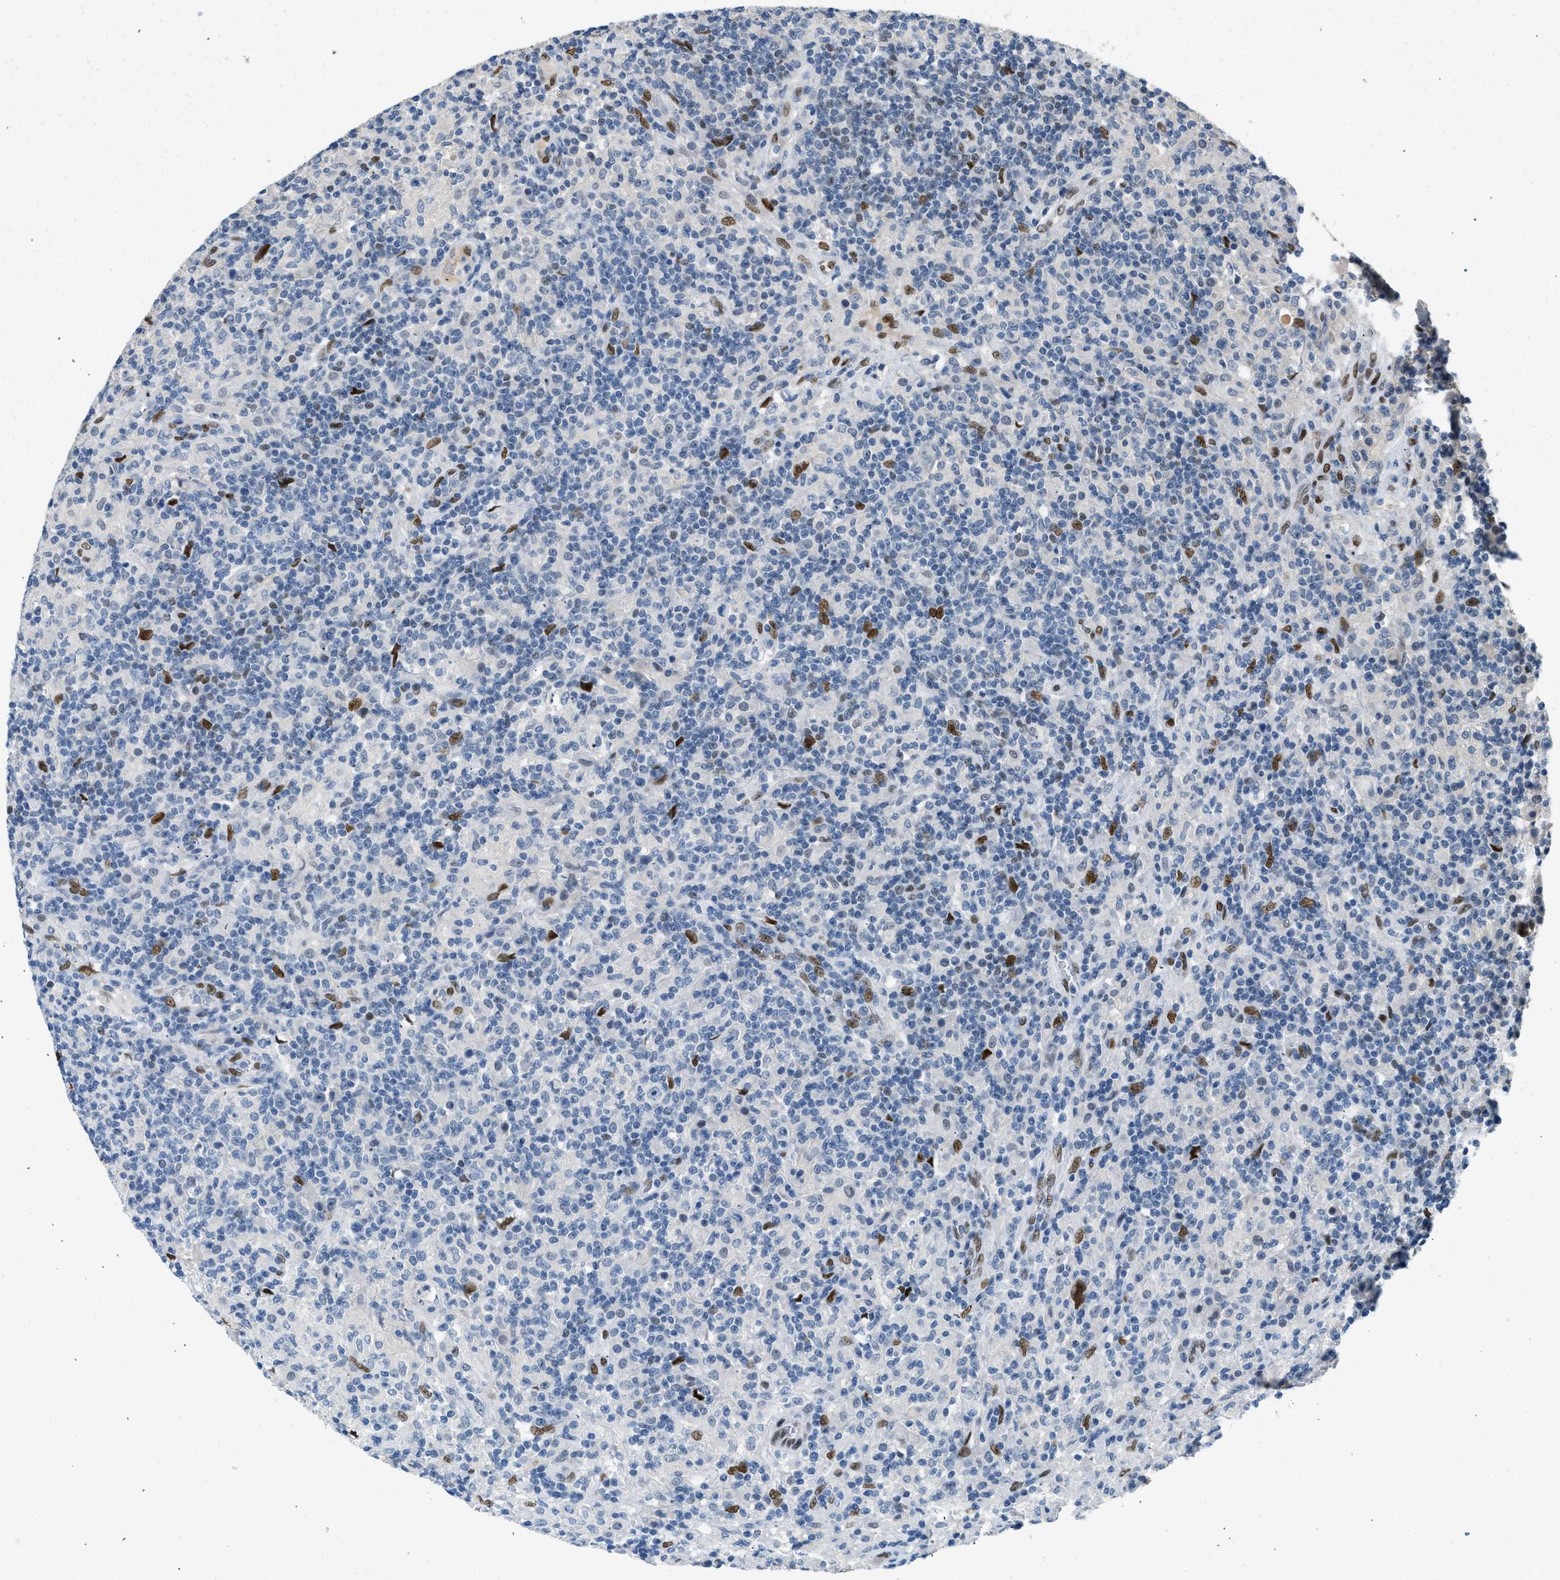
{"staining": {"intensity": "negative", "quantity": "none", "location": "none"}, "tissue": "lymphoma", "cell_type": "Tumor cells", "image_type": "cancer", "snomed": [{"axis": "morphology", "description": "Hodgkin's disease, NOS"}, {"axis": "topography", "description": "Lymph node"}], "caption": "Immunohistochemistry (IHC) micrograph of neoplastic tissue: lymphoma stained with DAB shows no significant protein staining in tumor cells.", "gene": "ZBTB20", "patient": {"sex": "male", "age": 70}}